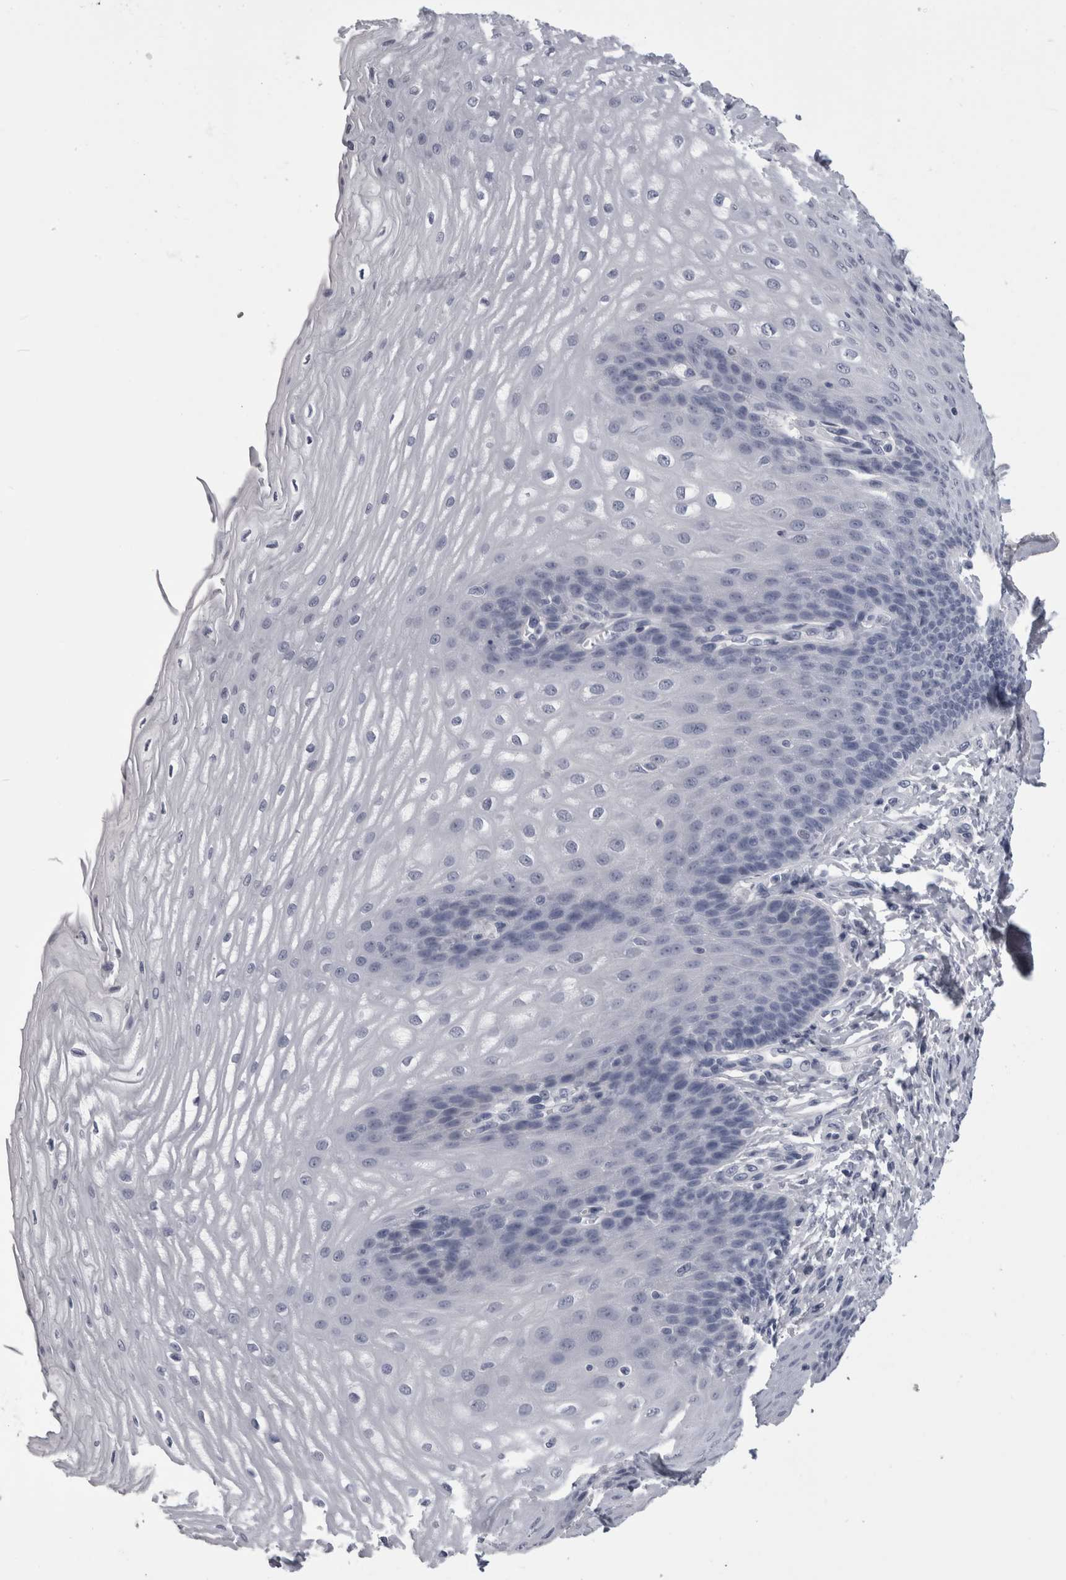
{"staining": {"intensity": "negative", "quantity": "none", "location": "none"}, "tissue": "esophagus", "cell_type": "Squamous epithelial cells", "image_type": "normal", "snomed": [{"axis": "morphology", "description": "Normal tissue, NOS"}, {"axis": "topography", "description": "Esophagus"}], "caption": "Immunohistochemistry histopathology image of normal esophagus stained for a protein (brown), which reveals no expression in squamous epithelial cells.", "gene": "AFMID", "patient": {"sex": "male", "age": 54}}